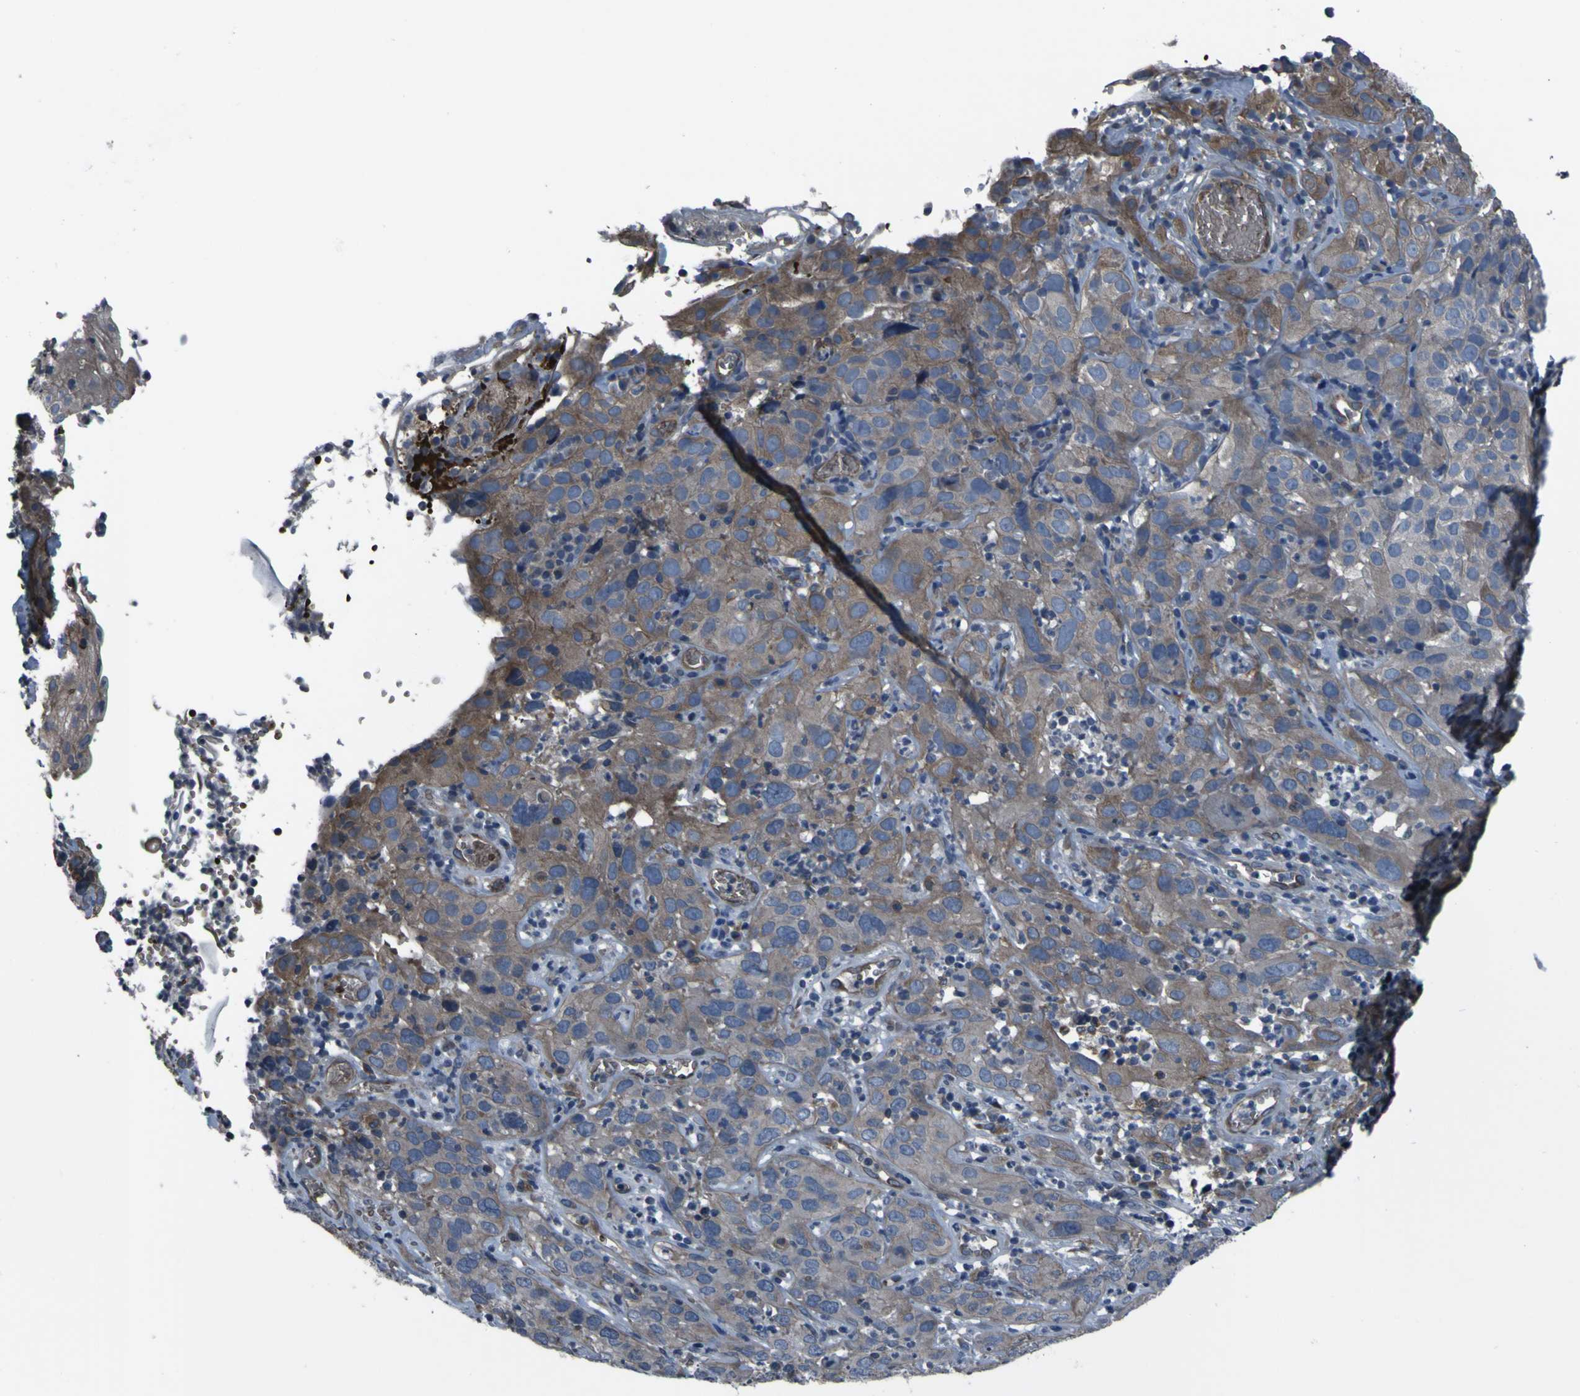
{"staining": {"intensity": "moderate", "quantity": ">75%", "location": "cytoplasmic/membranous"}, "tissue": "cervical cancer", "cell_type": "Tumor cells", "image_type": "cancer", "snomed": [{"axis": "morphology", "description": "Squamous cell carcinoma, NOS"}, {"axis": "topography", "description": "Cervix"}], "caption": "IHC (DAB) staining of cervical cancer (squamous cell carcinoma) exhibits moderate cytoplasmic/membranous protein expression in about >75% of tumor cells.", "gene": "GRAMD1A", "patient": {"sex": "female", "age": 32}}